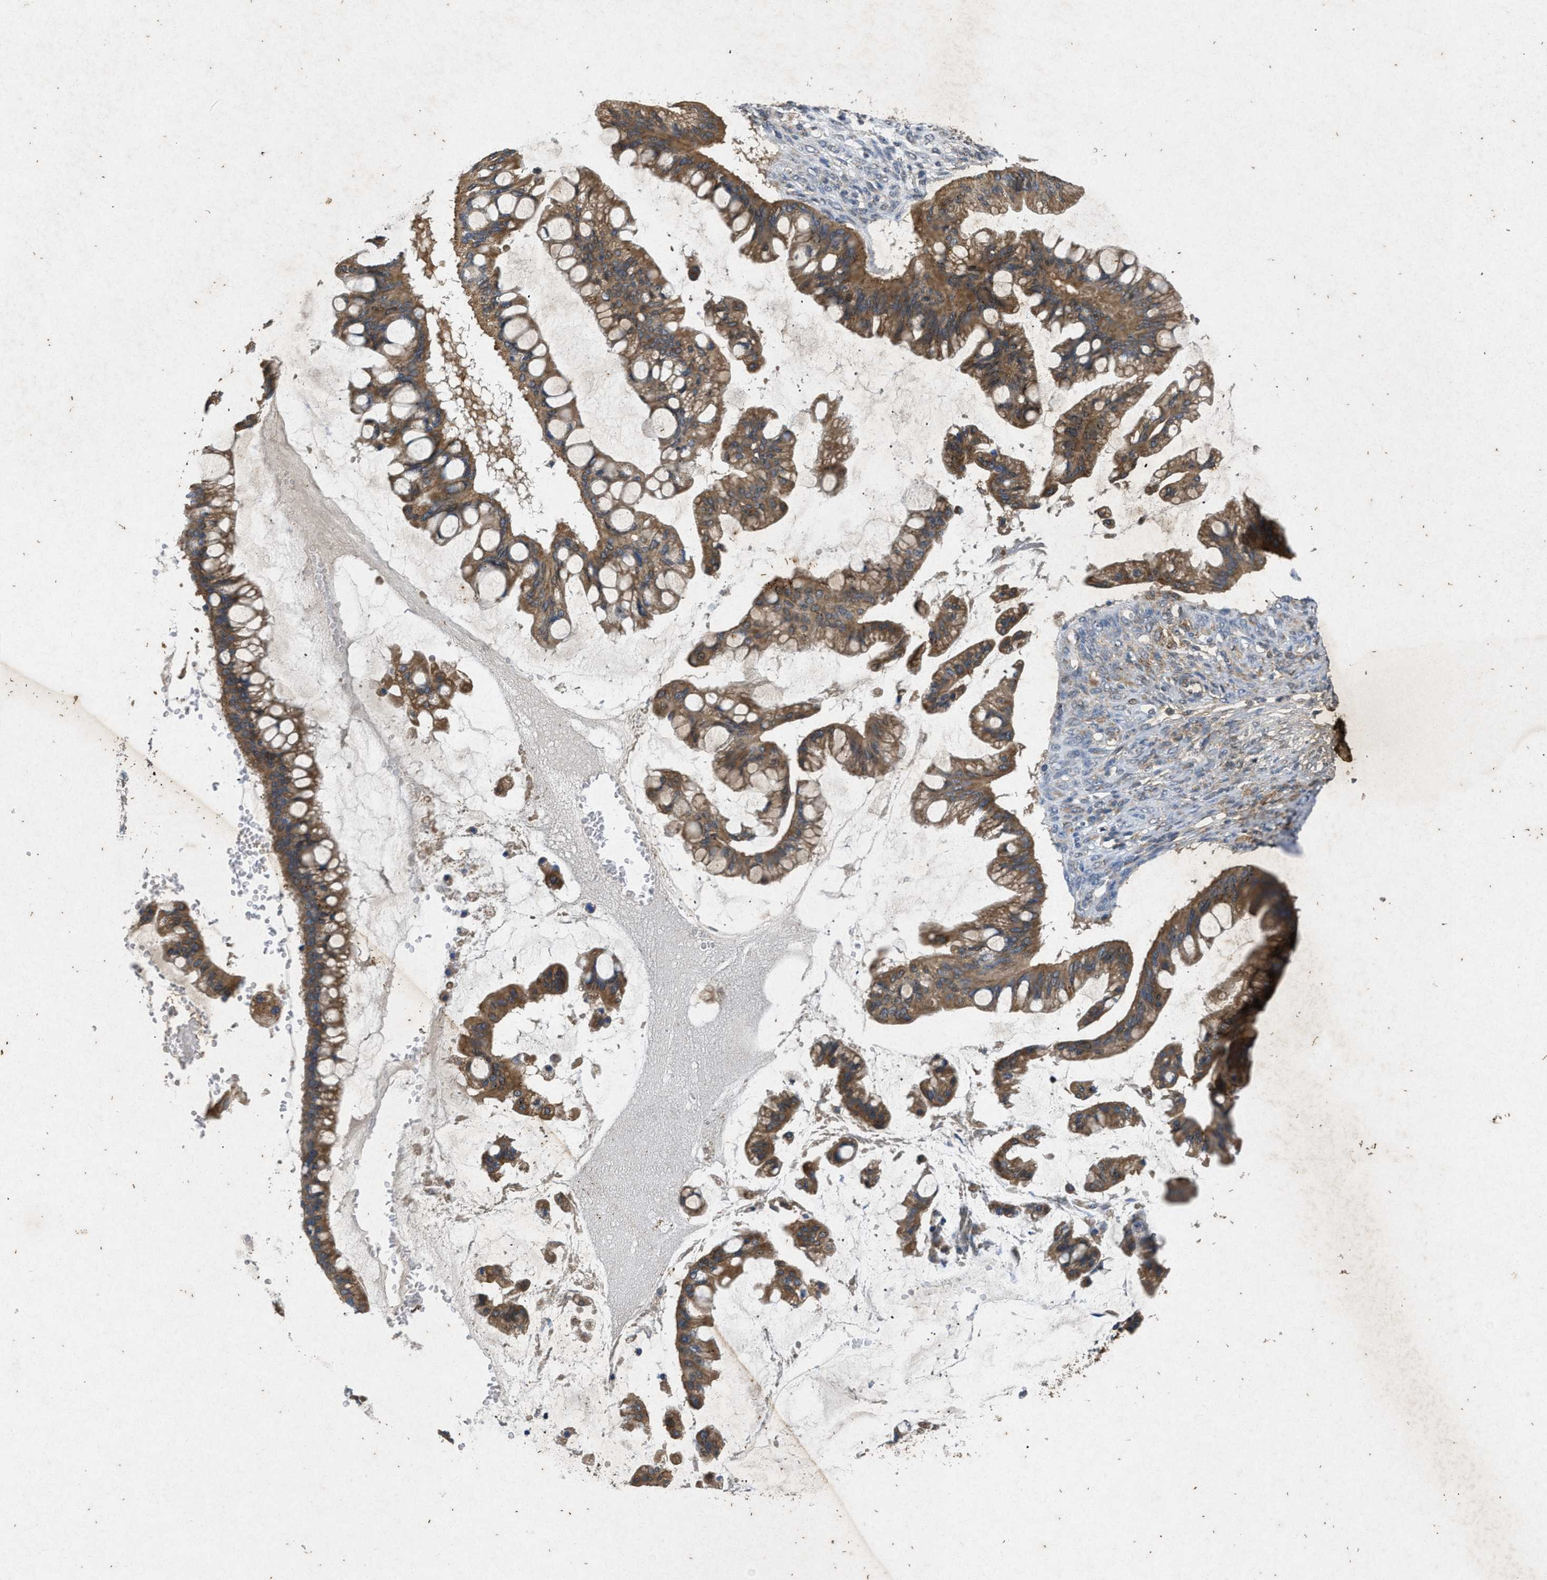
{"staining": {"intensity": "moderate", "quantity": ">75%", "location": "cytoplasmic/membranous"}, "tissue": "ovarian cancer", "cell_type": "Tumor cells", "image_type": "cancer", "snomed": [{"axis": "morphology", "description": "Cystadenocarcinoma, mucinous, NOS"}, {"axis": "topography", "description": "Ovary"}], "caption": "Moderate cytoplasmic/membranous protein expression is present in about >75% of tumor cells in ovarian cancer (mucinous cystadenocarcinoma).", "gene": "PRKG2", "patient": {"sex": "female", "age": 73}}